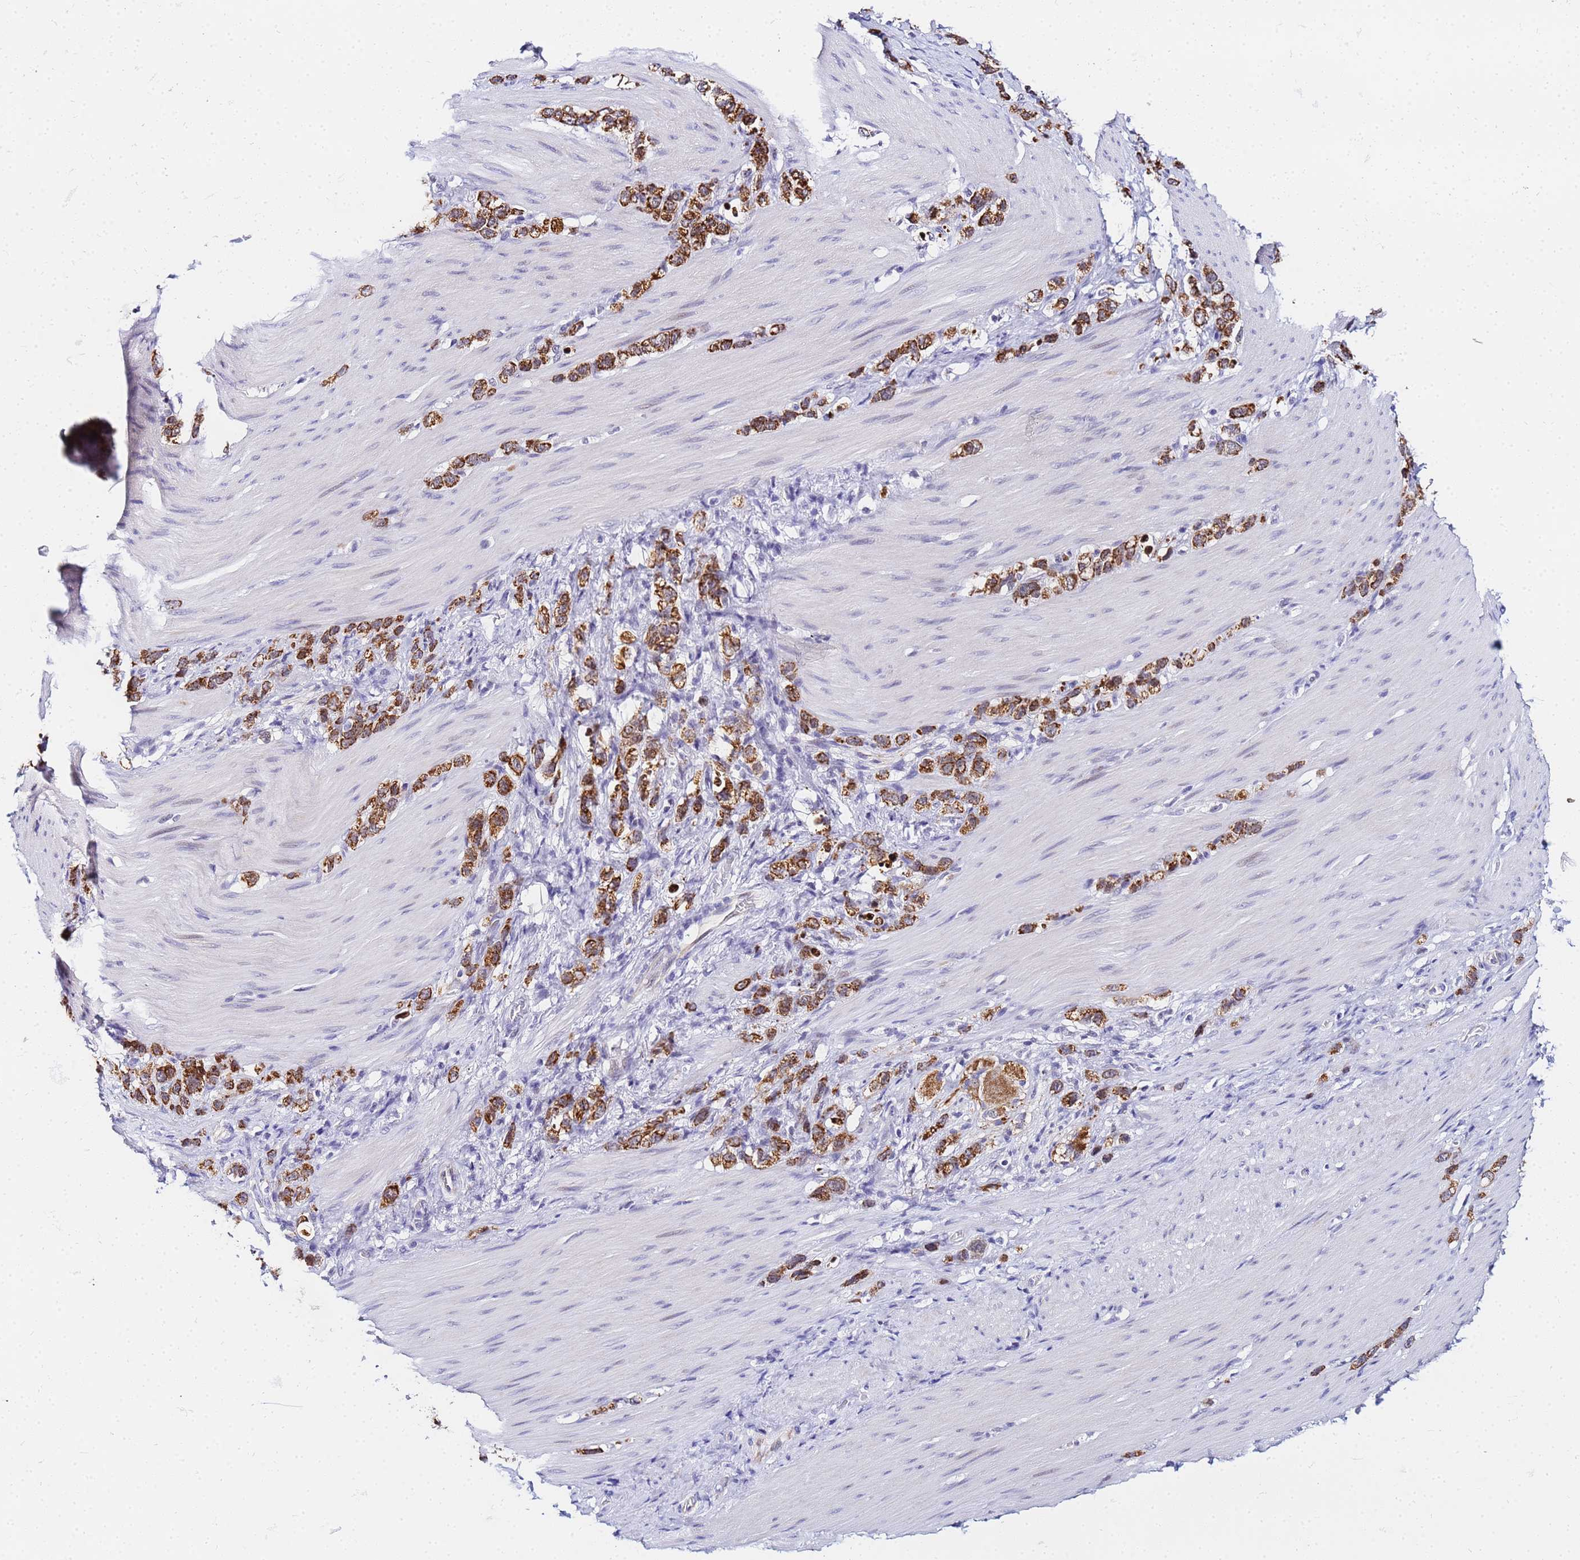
{"staining": {"intensity": "strong", "quantity": ">75%", "location": "cytoplasmic/membranous"}, "tissue": "stomach cancer", "cell_type": "Tumor cells", "image_type": "cancer", "snomed": [{"axis": "morphology", "description": "Adenocarcinoma, NOS"}, {"axis": "topography", "description": "Stomach"}], "caption": "Protein expression analysis of human stomach adenocarcinoma reveals strong cytoplasmic/membranous expression in approximately >75% of tumor cells.", "gene": "CKMT1A", "patient": {"sex": "female", "age": 65}}